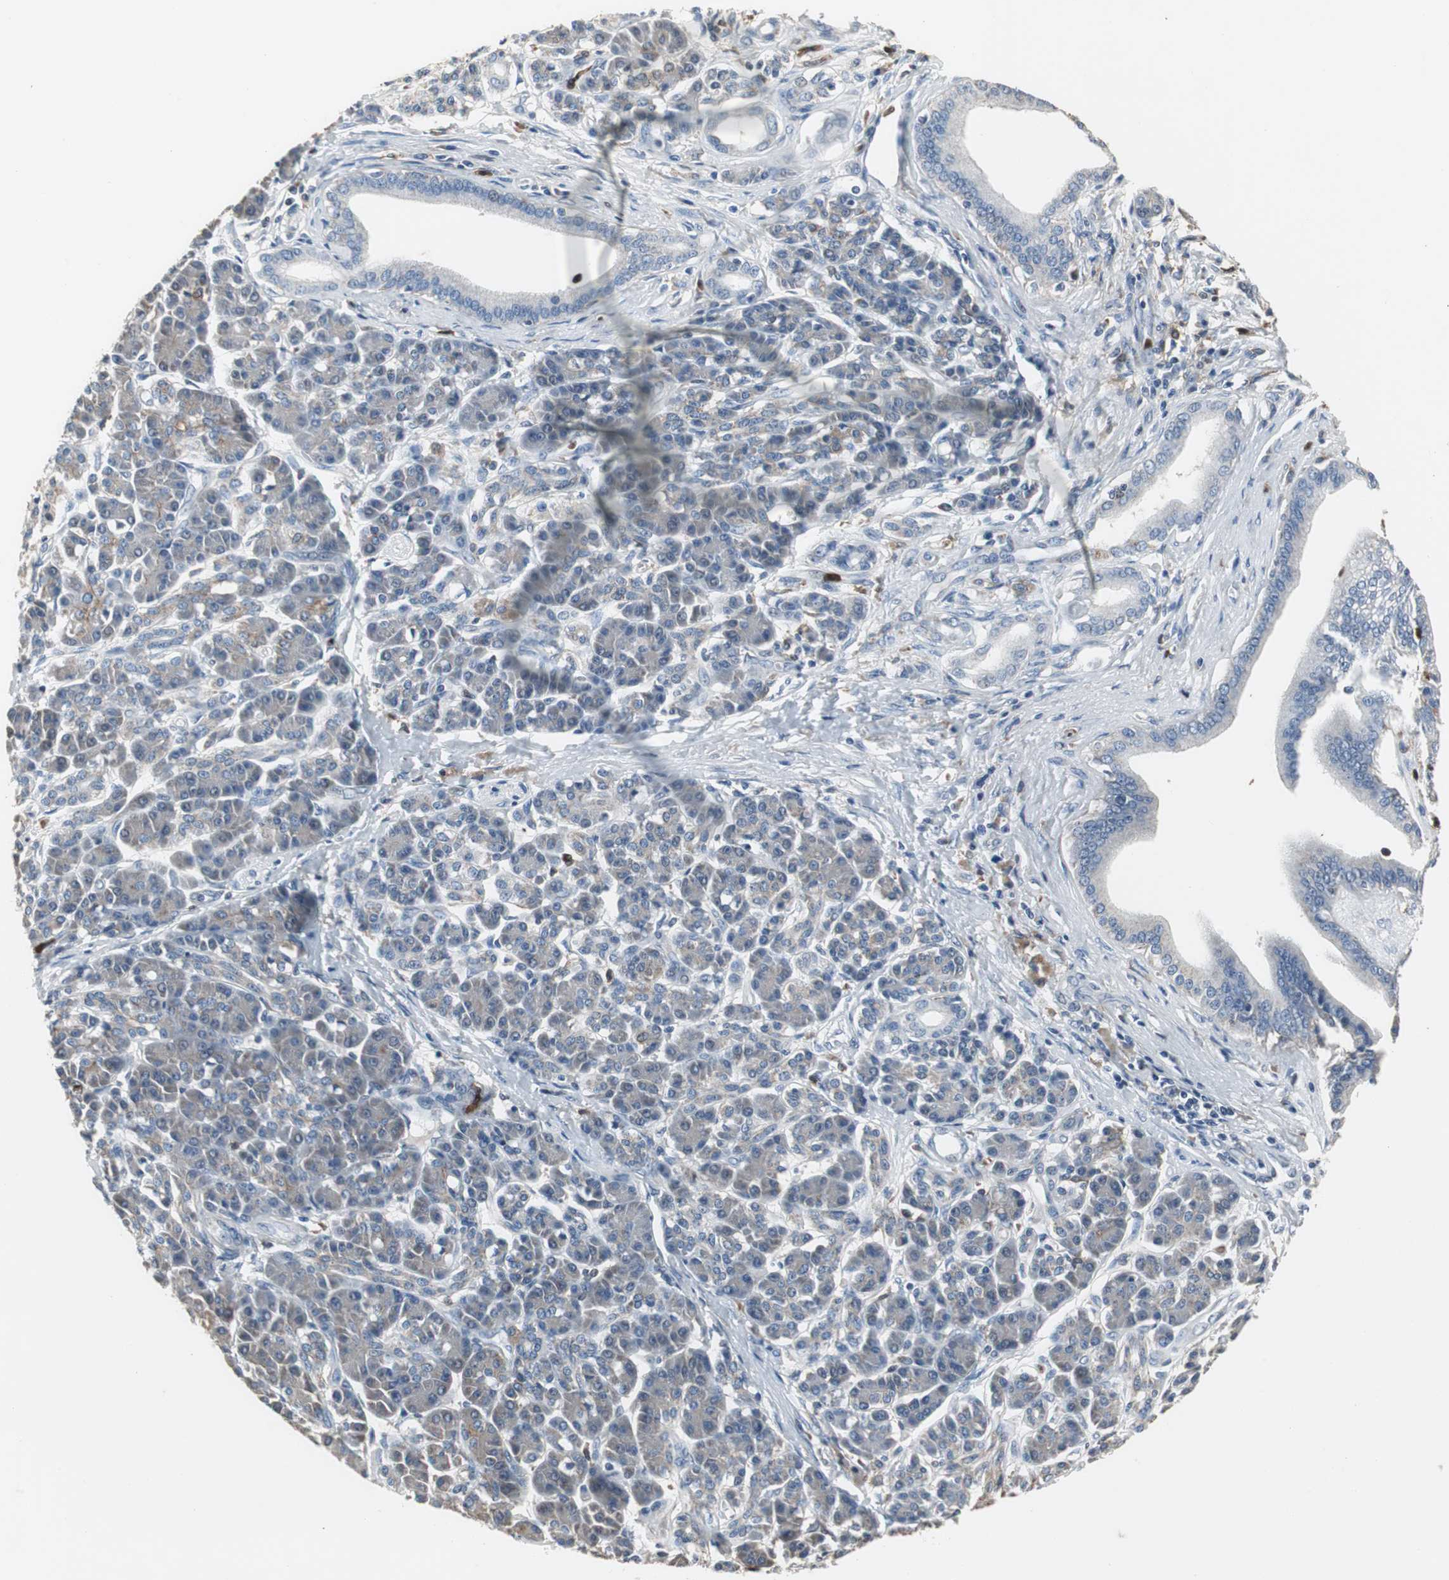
{"staining": {"intensity": "negative", "quantity": "none", "location": "none"}, "tissue": "pancreatic cancer", "cell_type": "Tumor cells", "image_type": "cancer", "snomed": [{"axis": "morphology", "description": "Adenocarcinoma, NOS"}, {"axis": "topography", "description": "Pancreas"}], "caption": "Immunohistochemical staining of human pancreatic adenocarcinoma displays no significant staining in tumor cells.", "gene": "NCF2", "patient": {"sex": "male", "age": 59}}